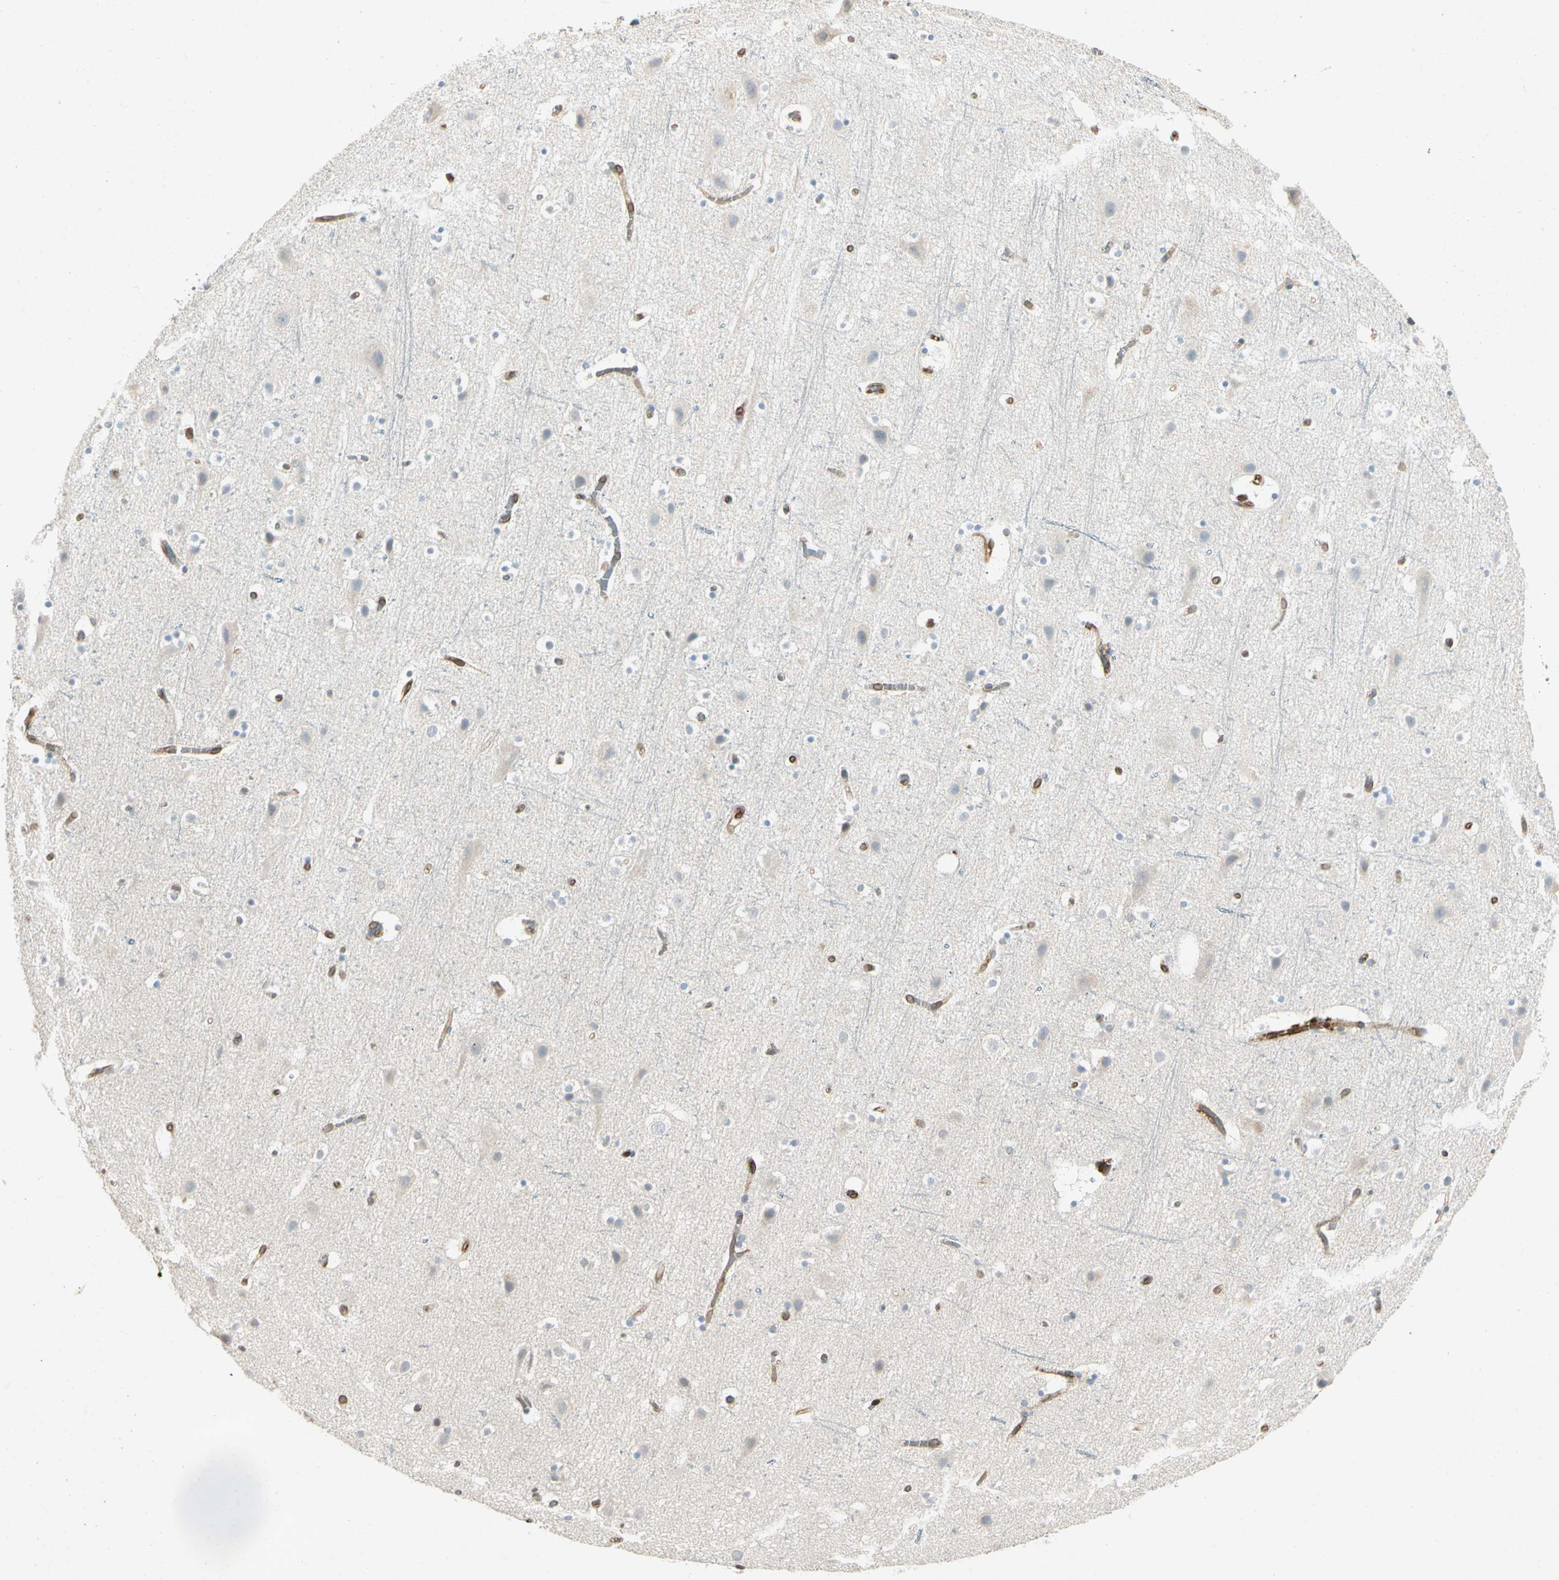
{"staining": {"intensity": "strong", "quantity": ">75%", "location": "cytoplasmic/membranous"}, "tissue": "cerebral cortex", "cell_type": "Endothelial cells", "image_type": "normal", "snomed": [{"axis": "morphology", "description": "Normal tissue, NOS"}, {"axis": "topography", "description": "Cerebral cortex"}], "caption": "Protein expression analysis of benign cerebral cortex reveals strong cytoplasmic/membranous staining in approximately >75% of endothelial cells. Ihc stains the protein of interest in brown and the nuclei are stained blue.", "gene": "TAPBP", "patient": {"sex": "male", "age": 45}}